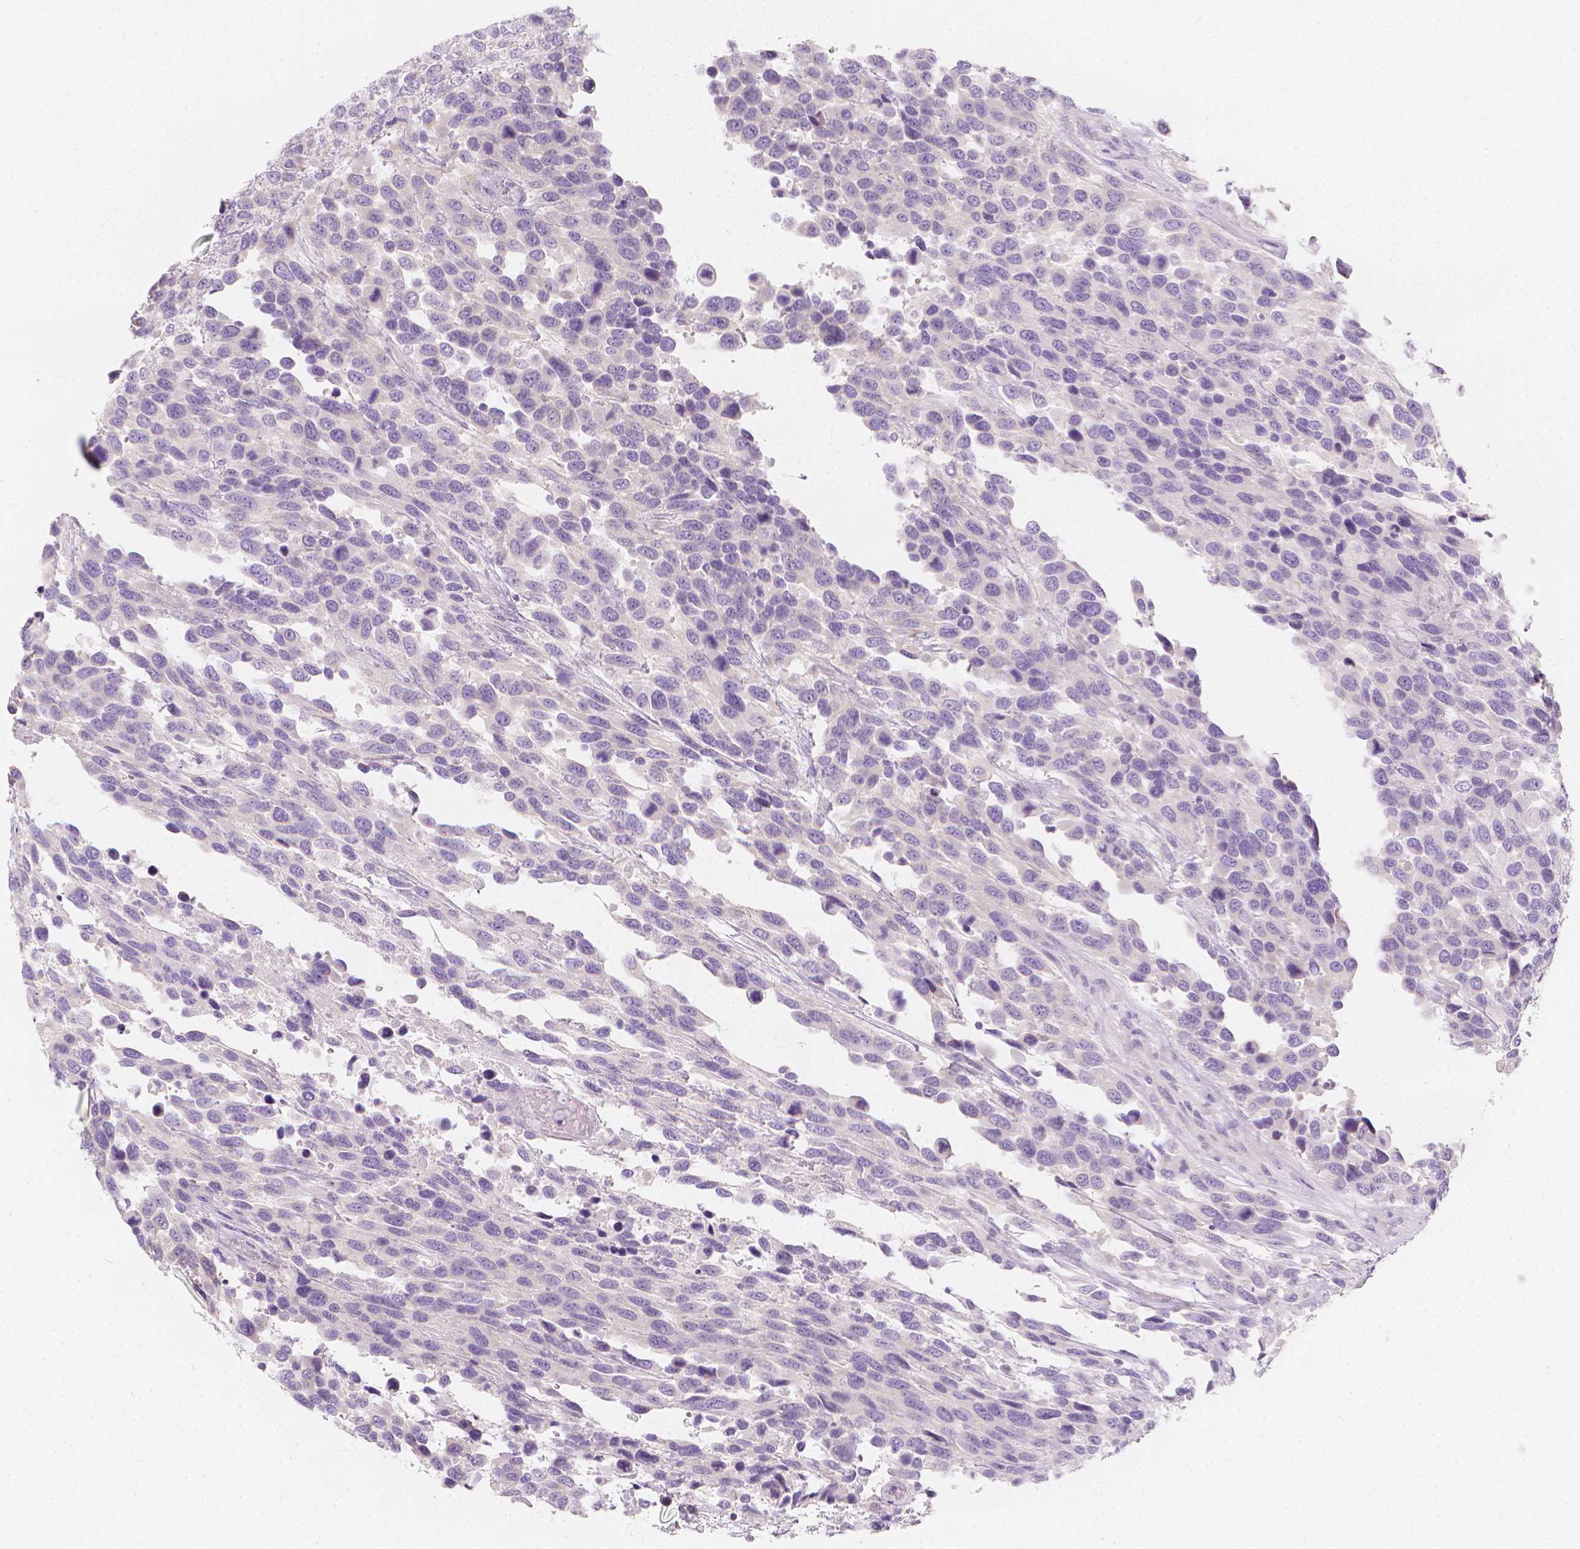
{"staining": {"intensity": "negative", "quantity": "none", "location": "none"}, "tissue": "urothelial cancer", "cell_type": "Tumor cells", "image_type": "cancer", "snomed": [{"axis": "morphology", "description": "Urothelial carcinoma, High grade"}, {"axis": "topography", "description": "Urinary bladder"}], "caption": "Immunohistochemistry image of human urothelial cancer stained for a protein (brown), which demonstrates no staining in tumor cells.", "gene": "RBFOX1", "patient": {"sex": "female", "age": 70}}